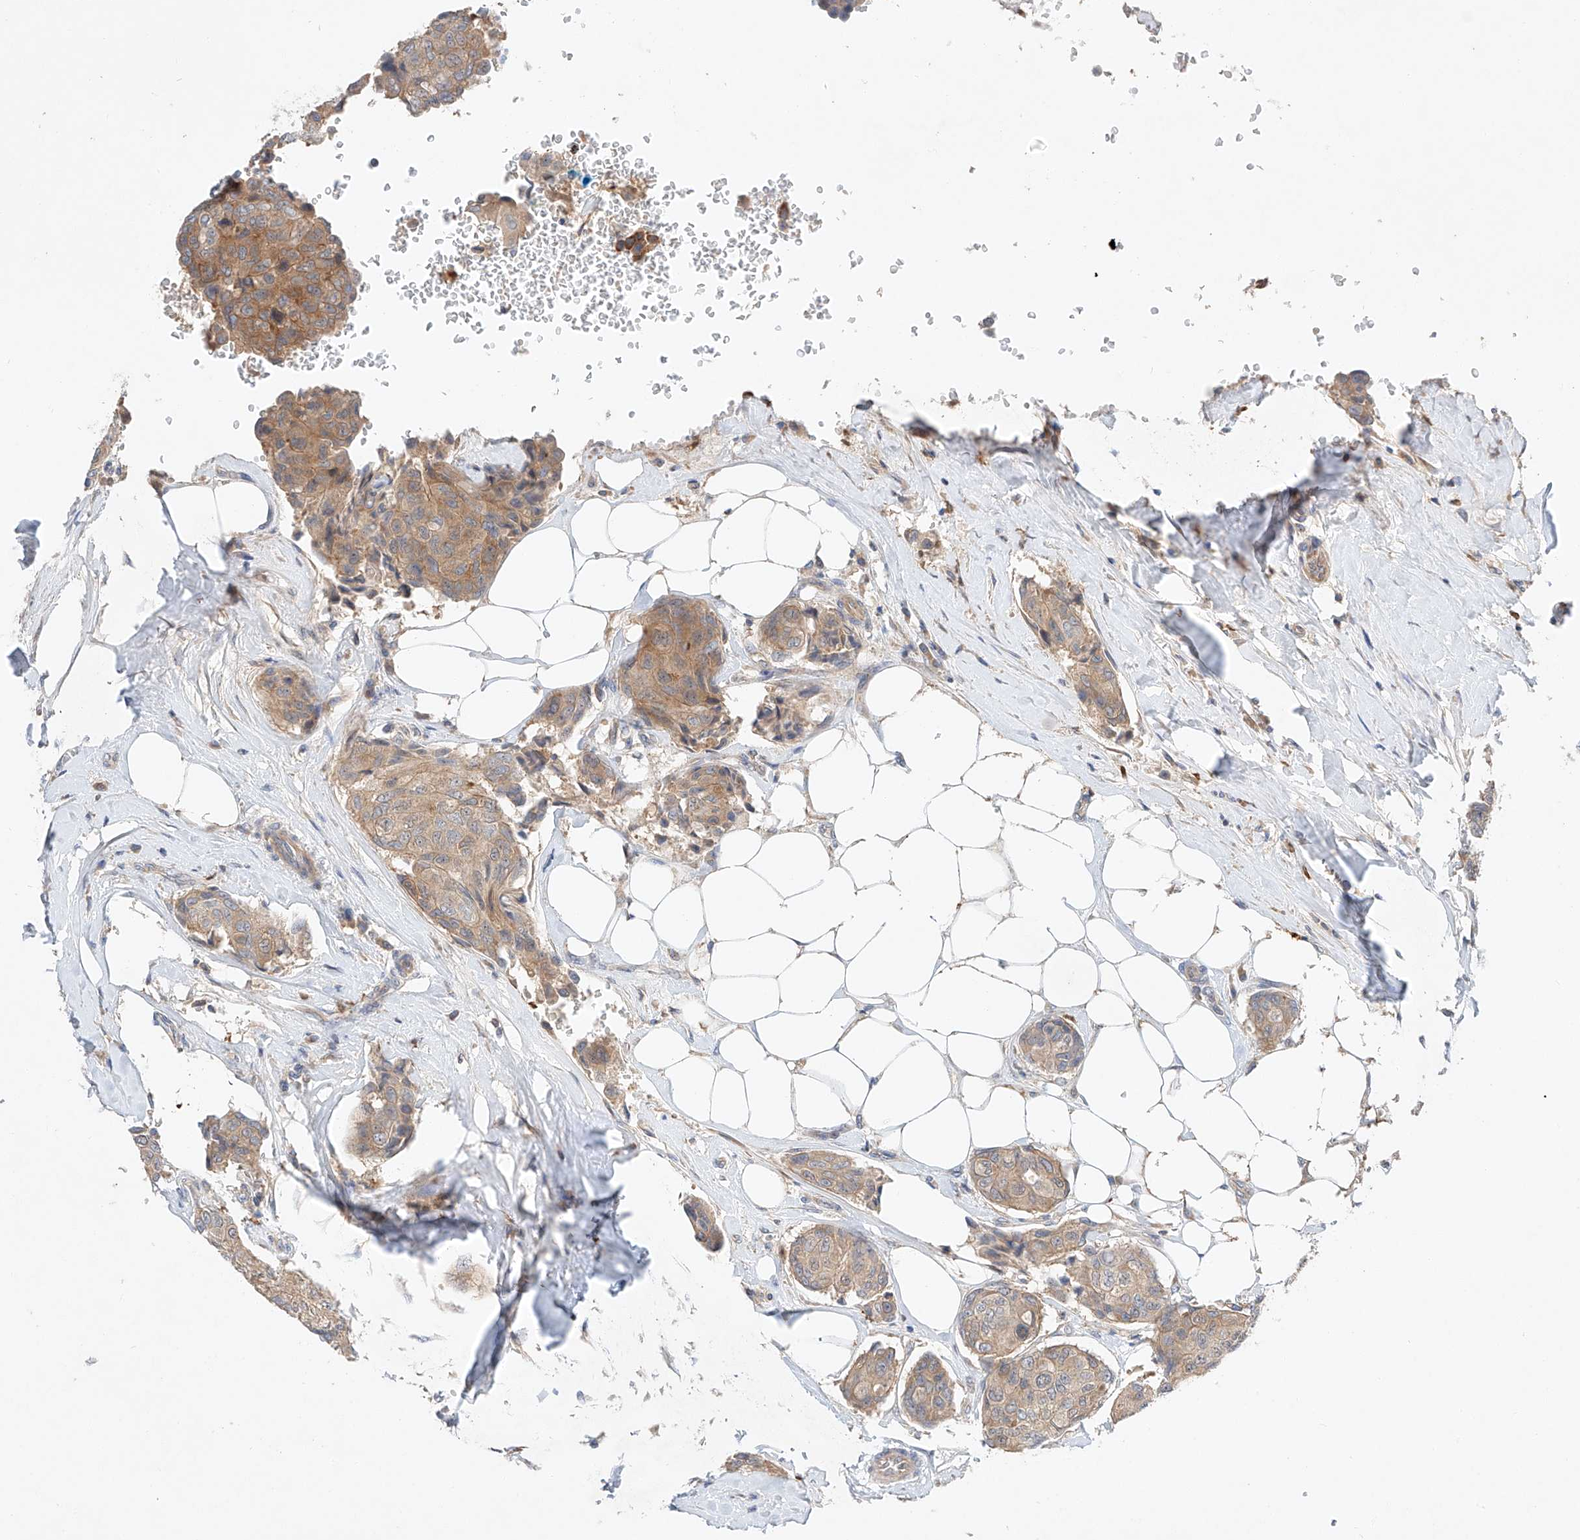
{"staining": {"intensity": "moderate", "quantity": ">75%", "location": "cytoplasmic/membranous"}, "tissue": "breast cancer", "cell_type": "Tumor cells", "image_type": "cancer", "snomed": [{"axis": "morphology", "description": "Duct carcinoma"}, {"axis": "topography", "description": "Breast"}], "caption": "This histopathology image displays IHC staining of human intraductal carcinoma (breast), with medium moderate cytoplasmic/membranous expression in about >75% of tumor cells.", "gene": "RUSC1", "patient": {"sex": "female", "age": 80}}